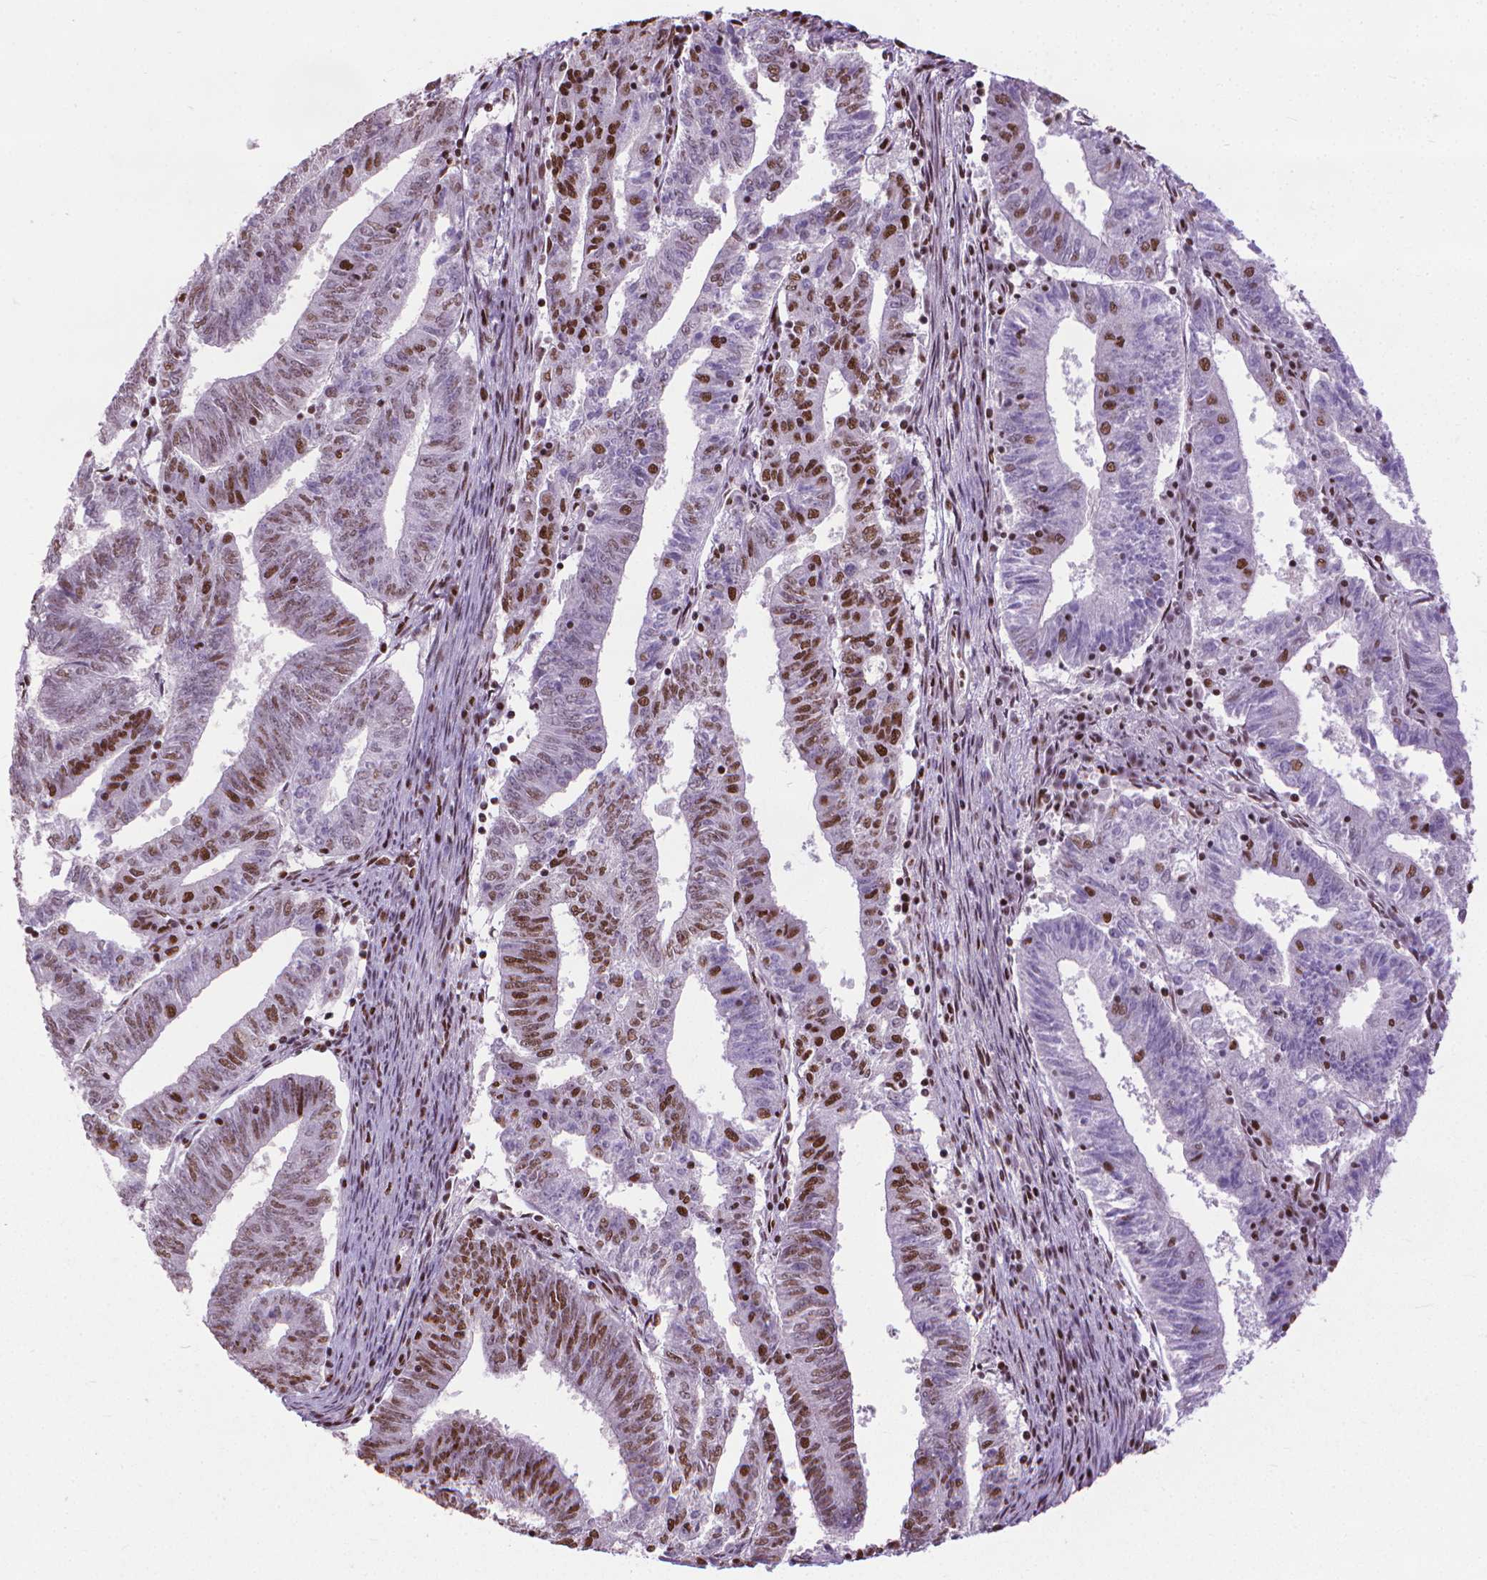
{"staining": {"intensity": "moderate", "quantity": "25%-75%", "location": "nuclear"}, "tissue": "endometrial cancer", "cell_type": "Tumor cells", "image_type": "cancer", "snomed": [{"axis": "morphology", "description": "Adenocarcinoma, NOS"}, {"axis": "topography", "description": "Endometrium"}], "caption": "Endometrial adenocarcinoma stained with immunohistochemistry (IHC) demonstrates moderate nuclear expression in about 25%-75% of tumor cells.", "gene": "AKAP8", "patient": {"sex": "female", "age": 82}}